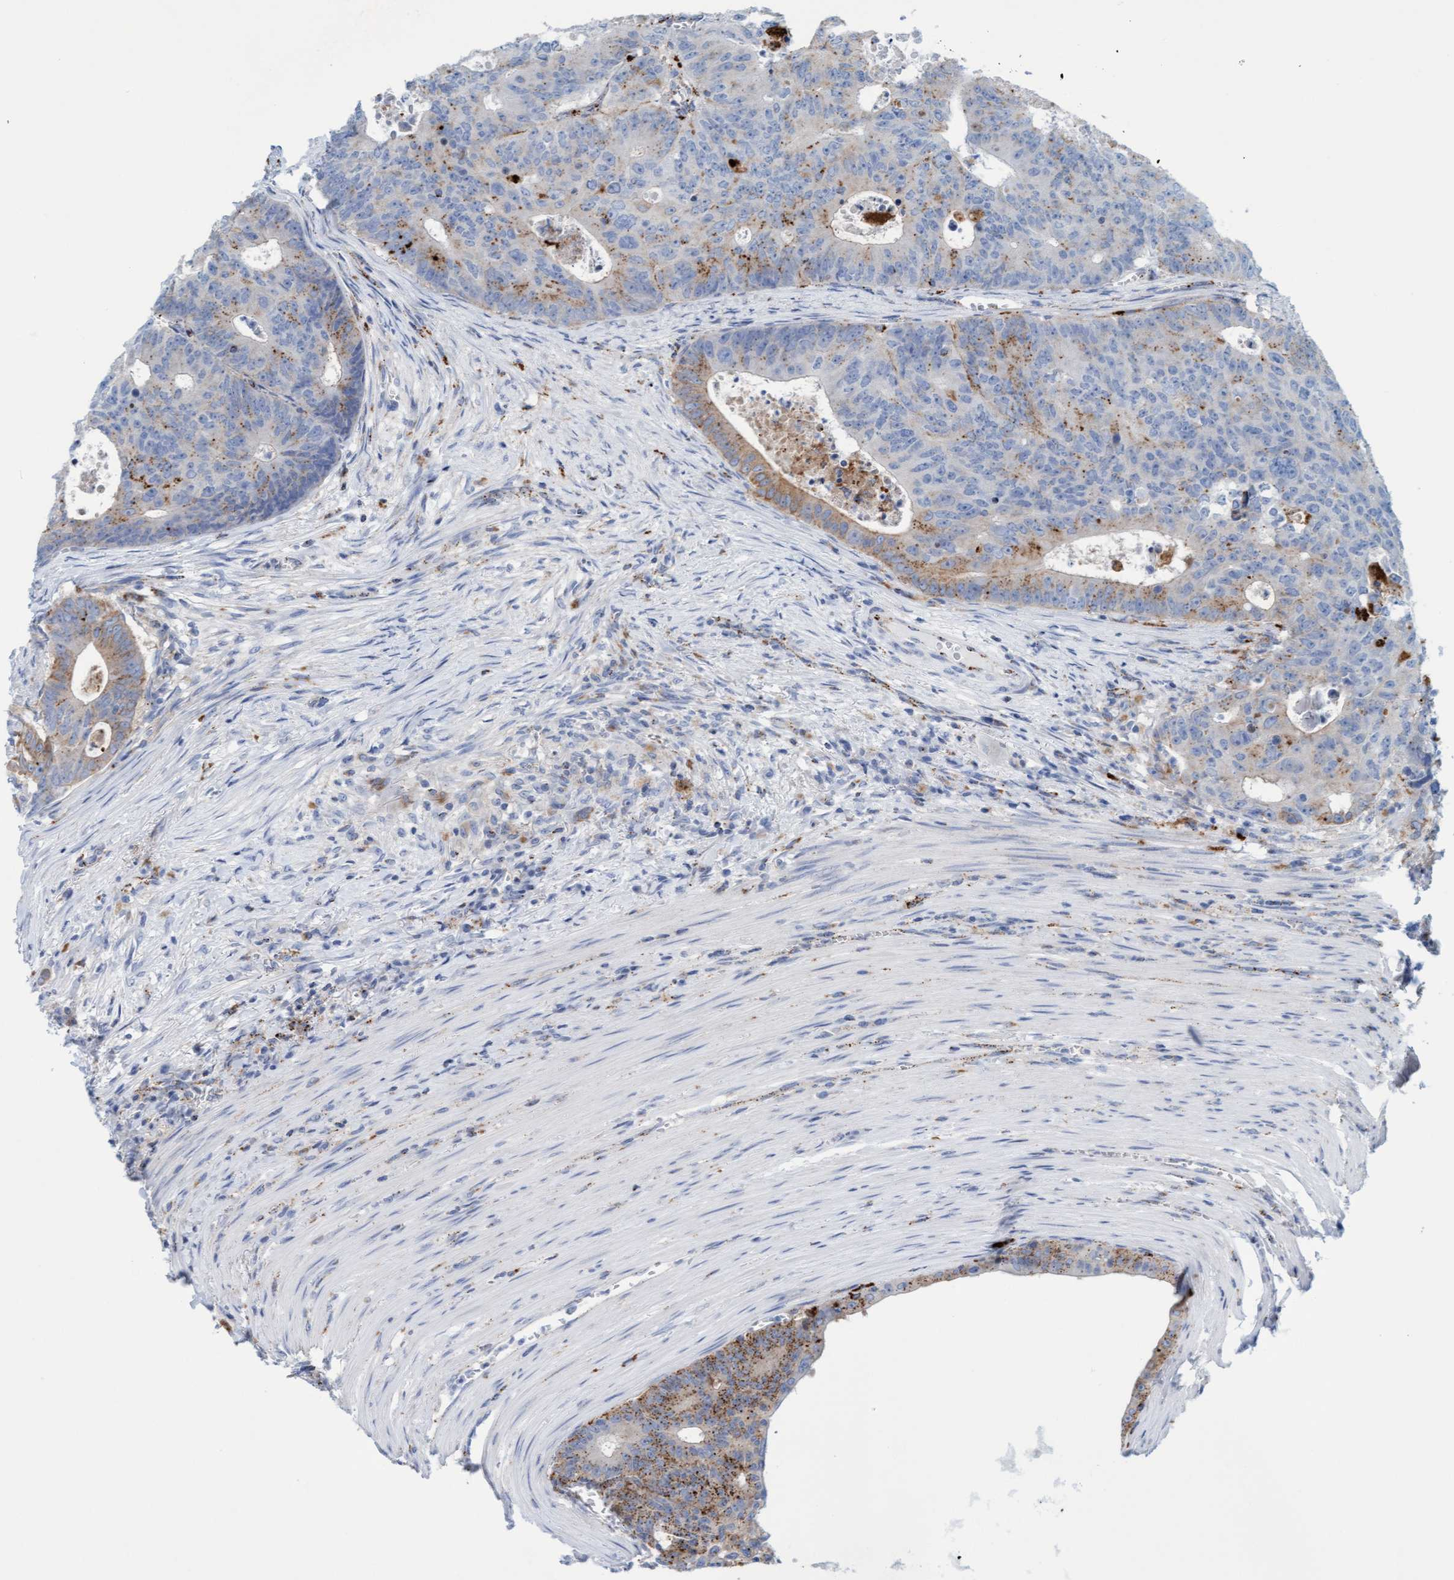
{"staining": {"intensity": "moderate", "quantity": "<25%", "location": "cytoplasmic/membranous"}, "tissue": "colorectal cancer", "cell_type": "Tumor cells", "image_type": "cancer", "snomed": [{"axis": "morphology", "description": "Adenocarcinoma, NOS"}, {"axis": "topography", "description": "Colon"}], "caption": "Immunohistochemical staining of human adenocarcinoma (colorectal) exhibits low levels of moderate cytoplasmic/membranous protein staining in about <25% of tumor cells.", "gene": "SGSH", "patient": {"sex": "male", "age": 87}}